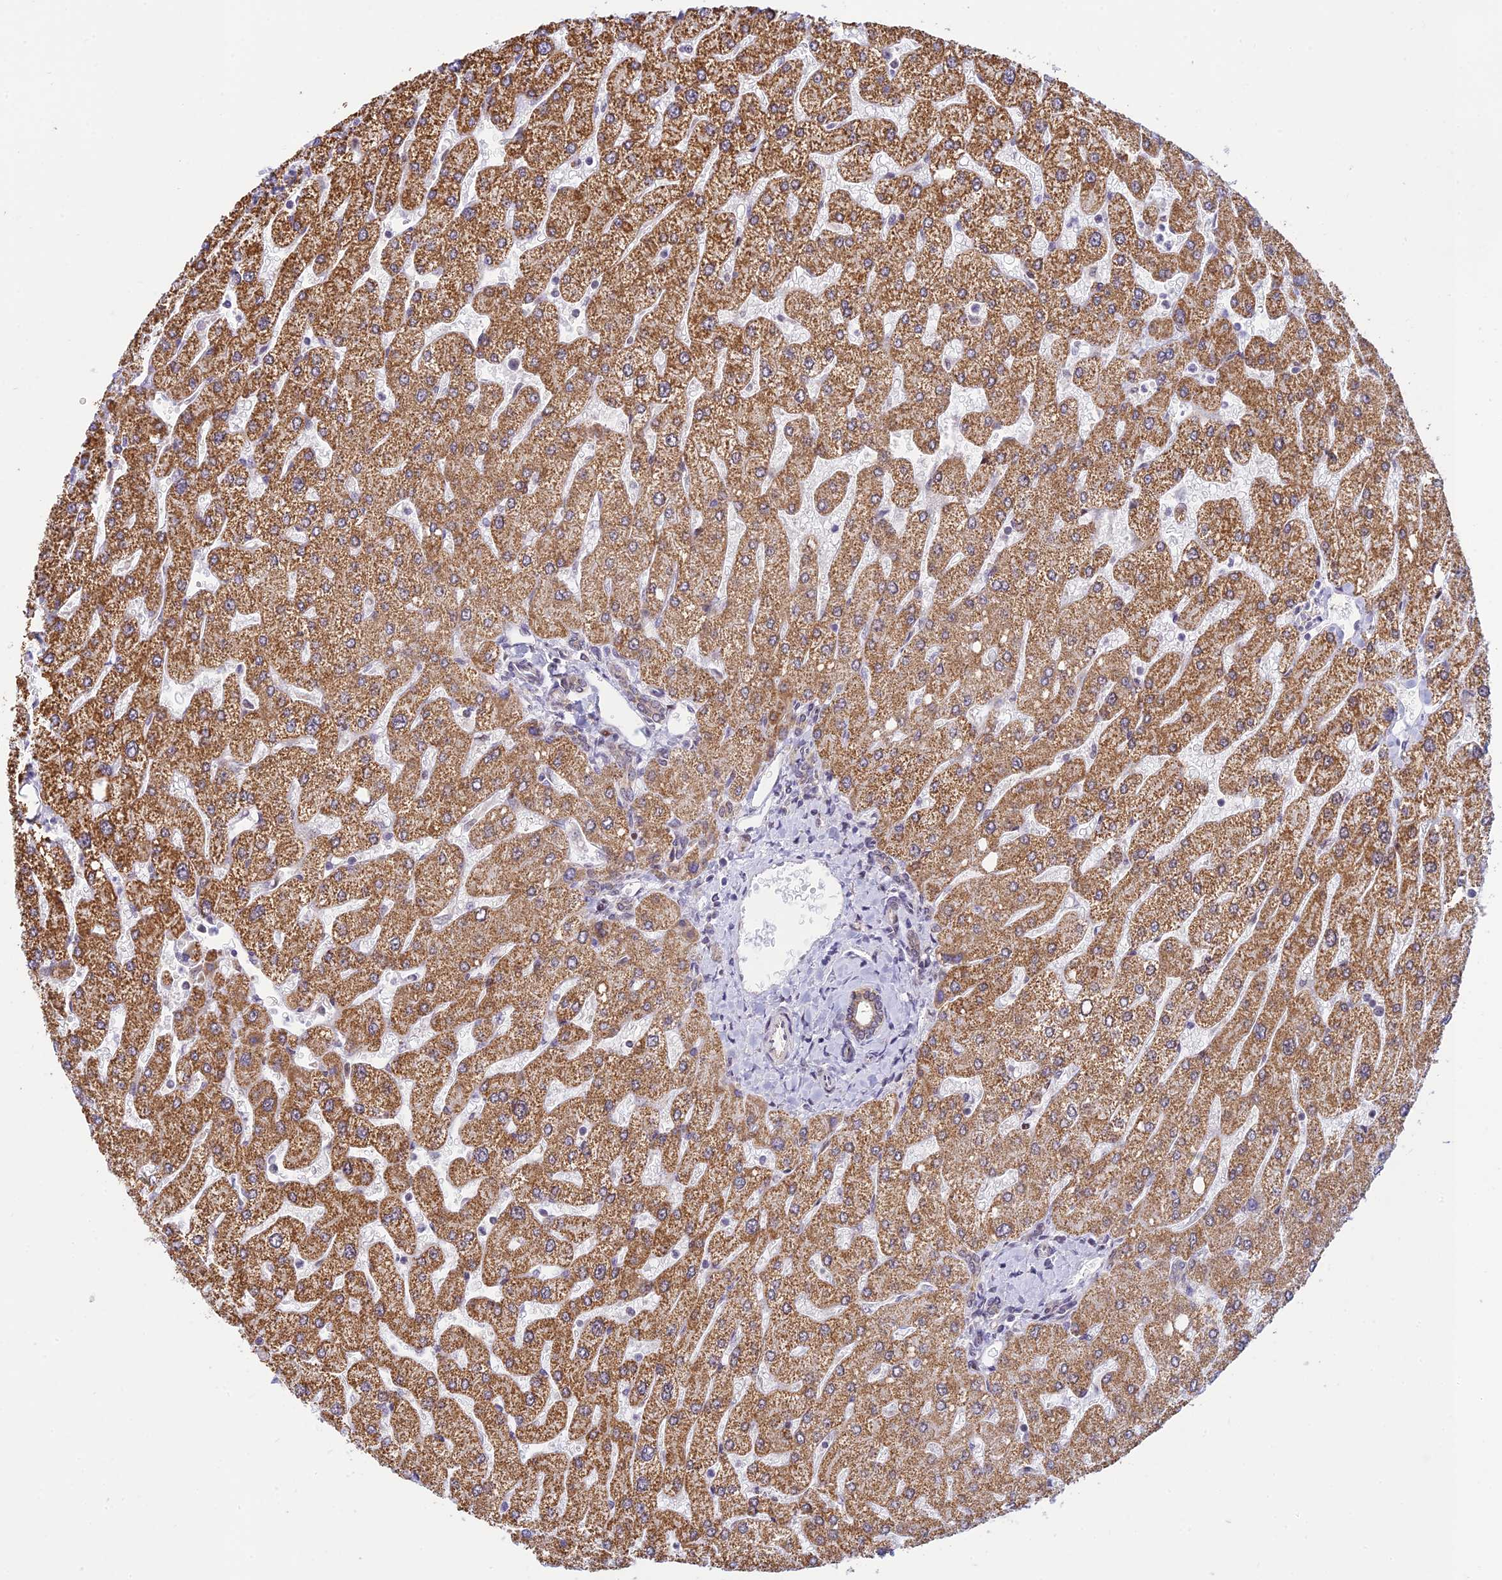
{"staining": {"intensity": "moderate", "quantity": ">75%", "location": "cytoplasmic/membranous"}, "tissue": "liver", "cell_type": "Cholangiocytes", "image_type": "normal", "snomed": [{"axis": "morphology", "description": "Normal tissue, NOS"}, {"axis": "topography", "description": "Liver"}], "caption": "Immunohistochemistry of normal liver shows medium levels of moderate cytoplasmic/membranous staining in about >75% of cholangiocytes. The staining was performed using DAB (3,3'-diaminobenzidine), with brown indicating positive protein expression. Nuclei are stained blue with hematoxylin.", "gene": "HOOK2", "patient": {"sex": "male", "age": 55}}